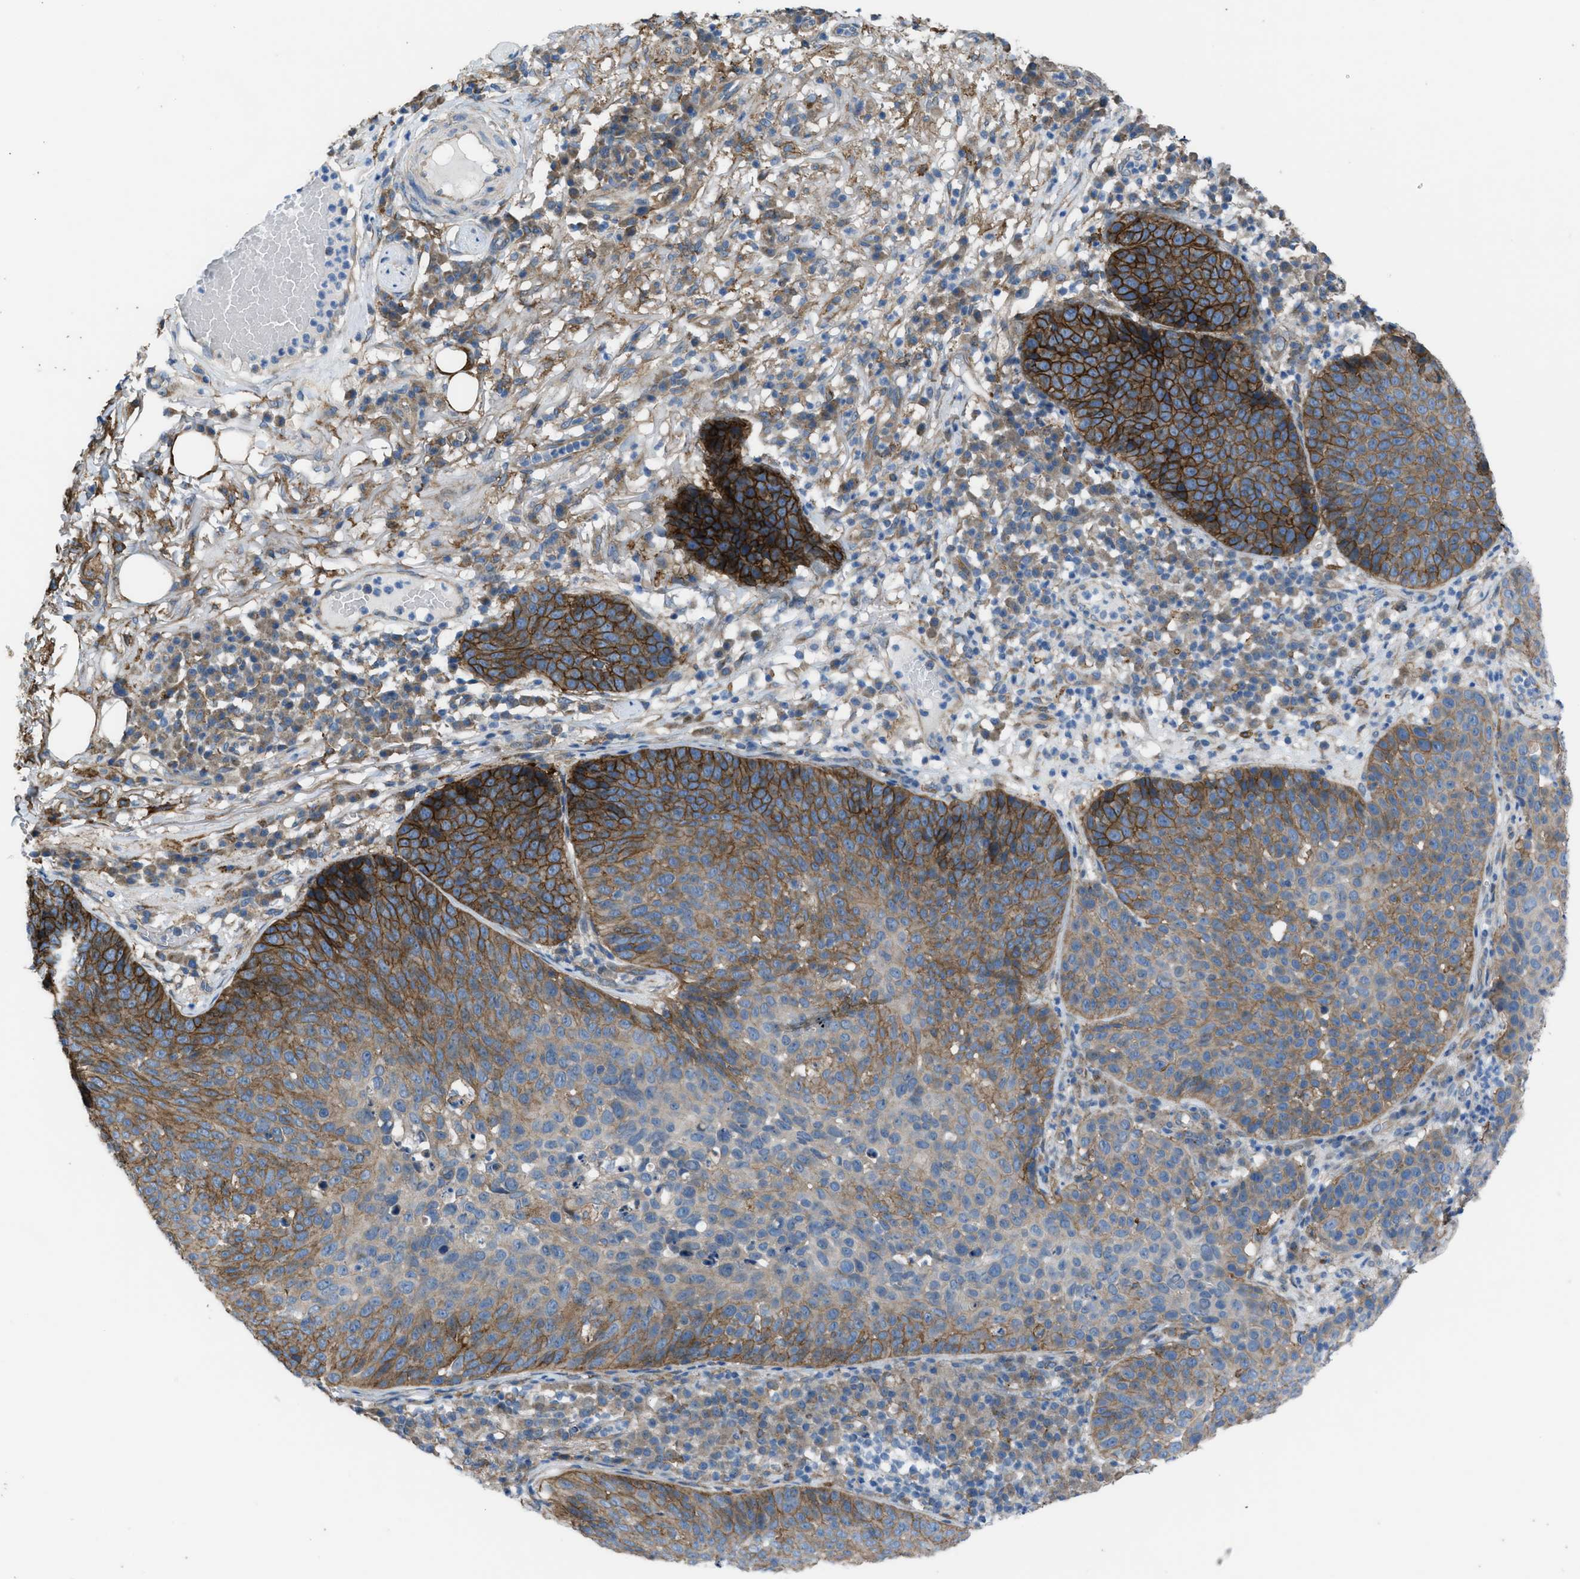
{"staining": {"intensity": "strong", "quantity": "25%-75%", "location": "cytoplasmic/membranous"}, "tissue": "skin cancer", "cell_type": "Tumor cells", "image_type": "cancer", "snomed": [{"axis": "morphology", "description": "Squamous cell carcinoma in situ, NOS"}, {"axis": "morphology", "description": "Squamous cell carcinoma, NOS"}, {"axis": "topography", "description": "Skin"}], "caption": "Brown immunohistochemical staining in human skin cancer displays strong cytoplasmic/membranous staining in about 25%-75% of tumor cells. Immunohistochemistry (ihc) stains the protein of interest in brown and the nuclei are stained blue.", "gene": "EGFR", "patient": {"sex": "male", "age": 93}}